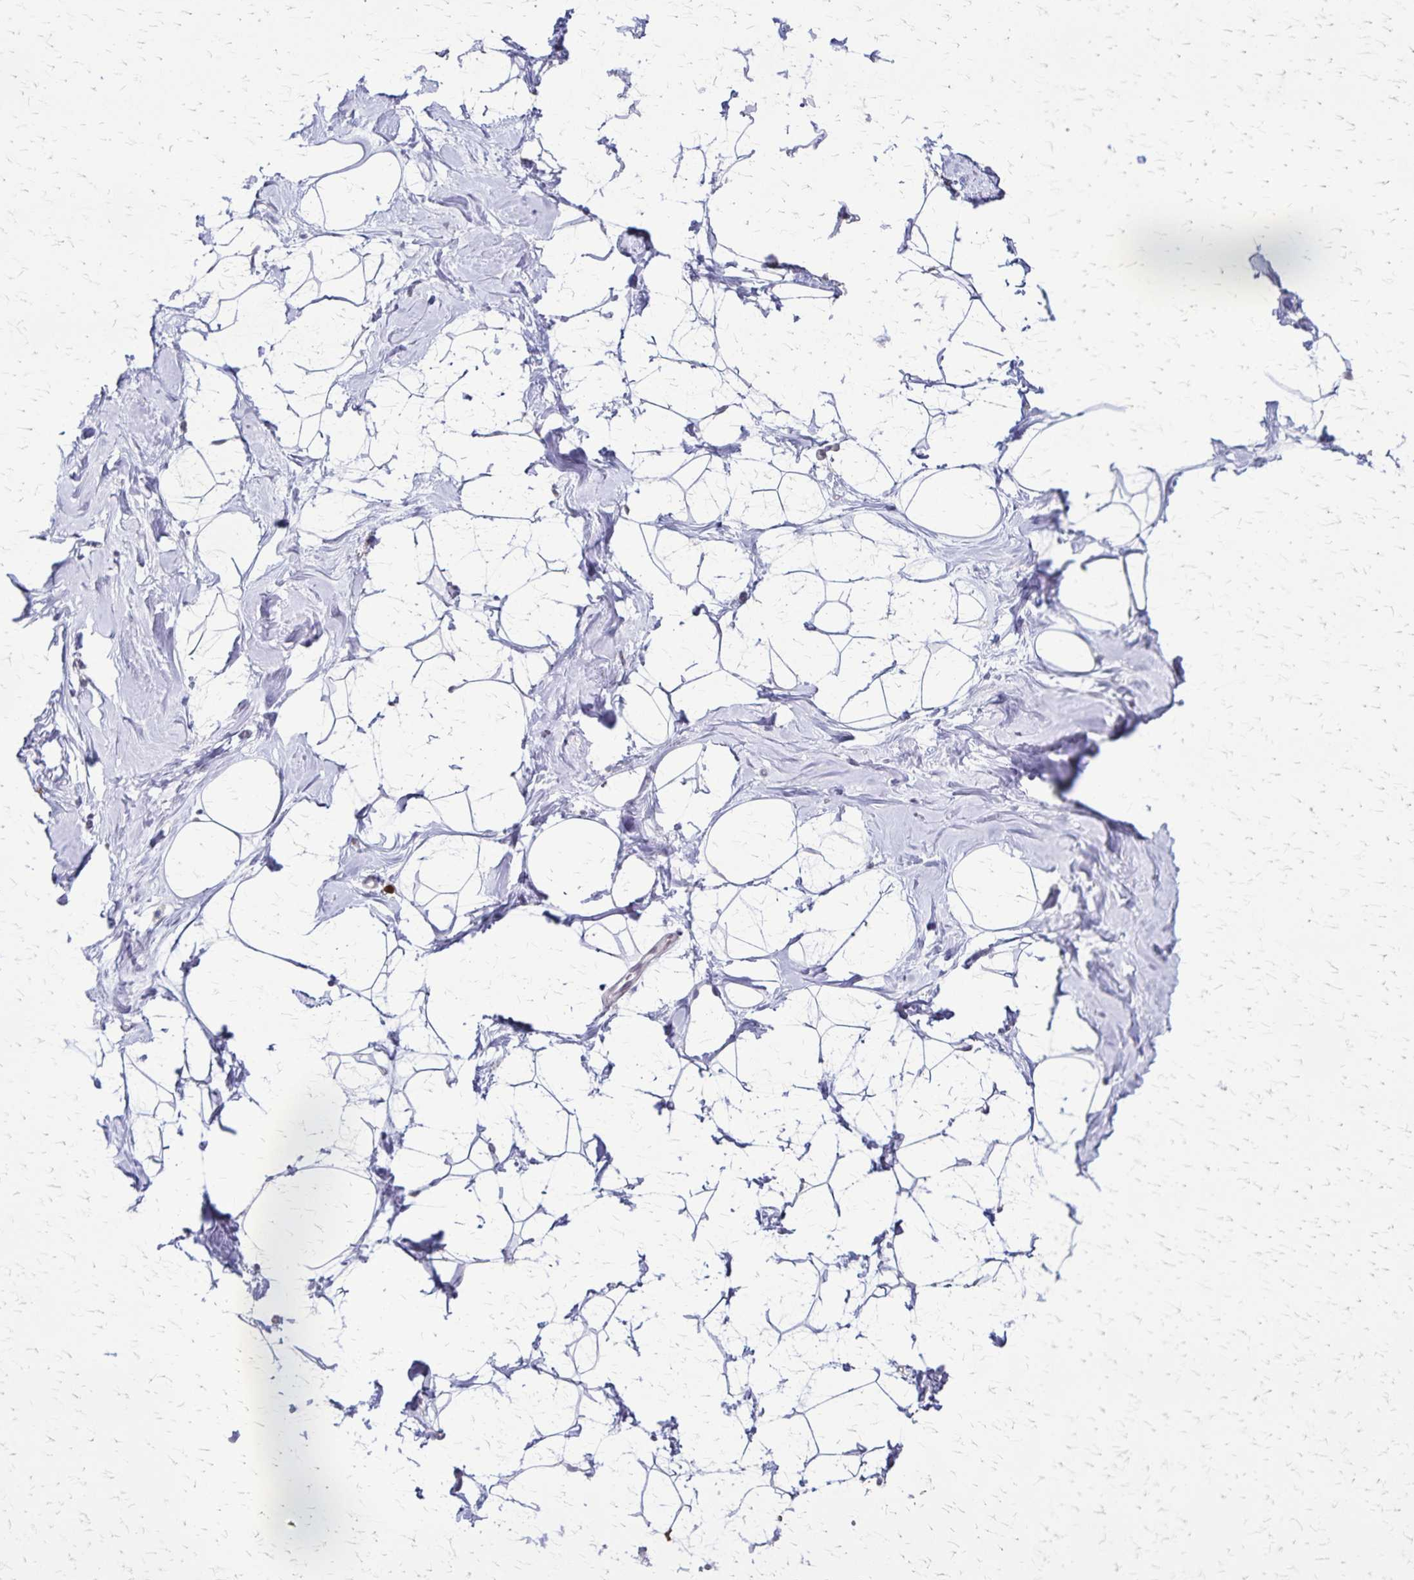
{"staining": {"intensity": "negative", "quantity": "none", "location": "none"}, "tissue": "breast", "cell_type": "Adipocytes", "image_type": "normal", "snomed": [{"axis": "morphology", "description": "Normal tissue, NOS"}, {"axis": "topography", "description": "Breast"}], "caption": "Immunohistochemistry (IHC) micrograph of normal human breast stained for a protein (brown), which displays no positivity in adipocytes. (Stains: DAB (3,3'-diaminobenzidine) immunohistochemistry (IHC) with hematoxylin counter stain, Microscopy: brightfield microscopy at high magnification).", "gene": "ULBP3", "patient": {"sex": "female", "age": 32}}